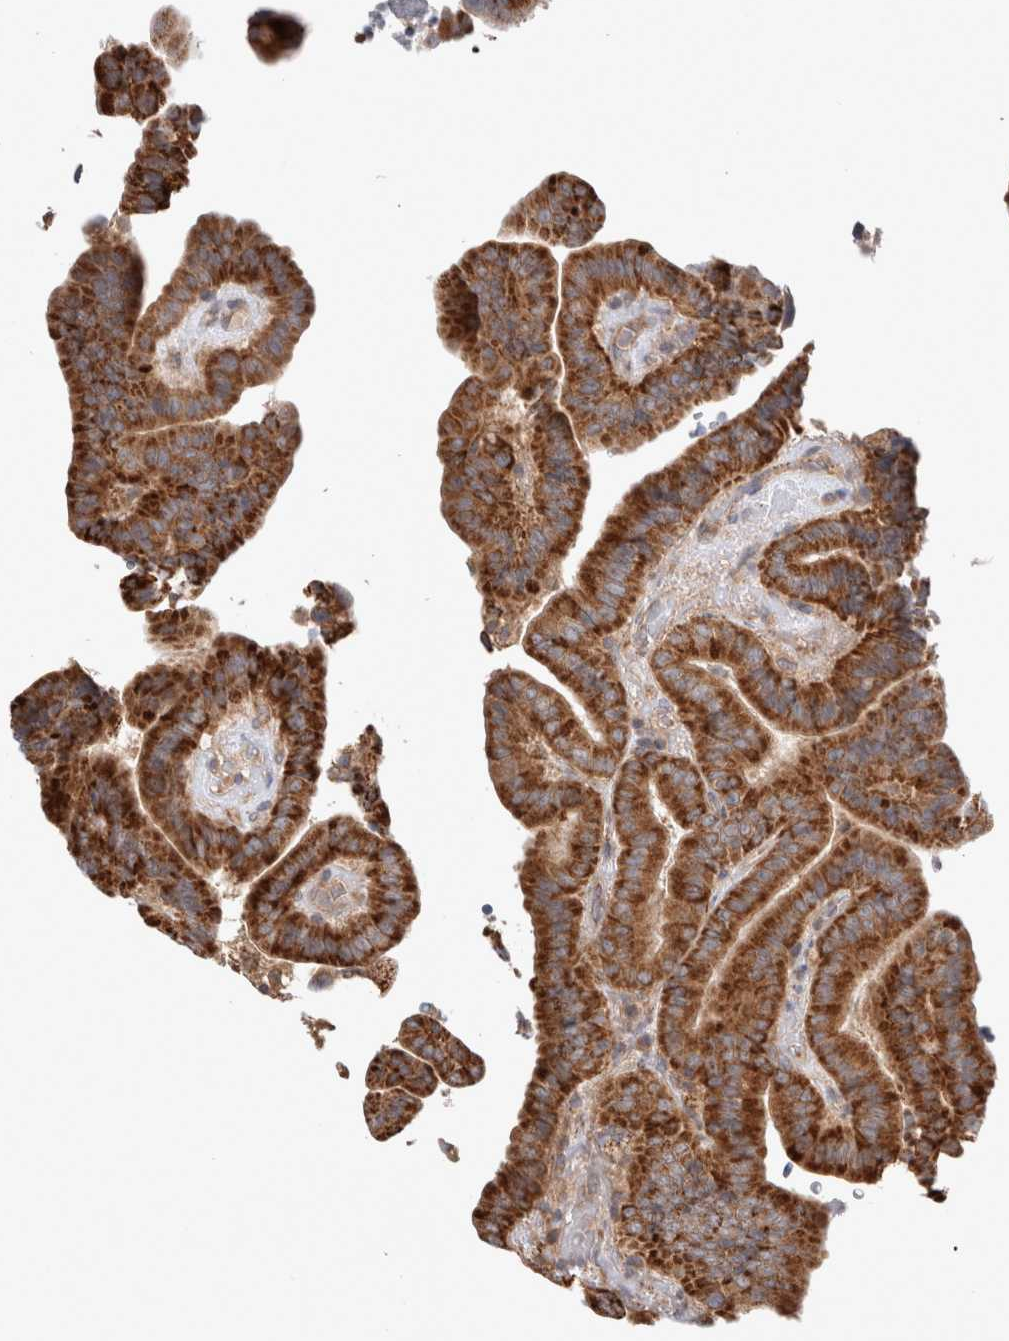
{"staining": {"intensity": "strong", "quantity": ">75%", "location": "cytoplasmic/membranous"}, "tissue": "thyroid cancer", "cell_type": "Tumor cells", "image_type": "cancer", "snomed": [{"axis": "morphology", "description": "Papillary adenocarcinoma, NOS"}, {"axis": "topography", "description": "Thyroid gland"}], "caption": "Human papillary adenocarcinoma (thyroid) stained with a protein marker exhibits strong staining in tumor cells.", "gene": "HROB", "patient": {"sex": "male", "age": 33}}